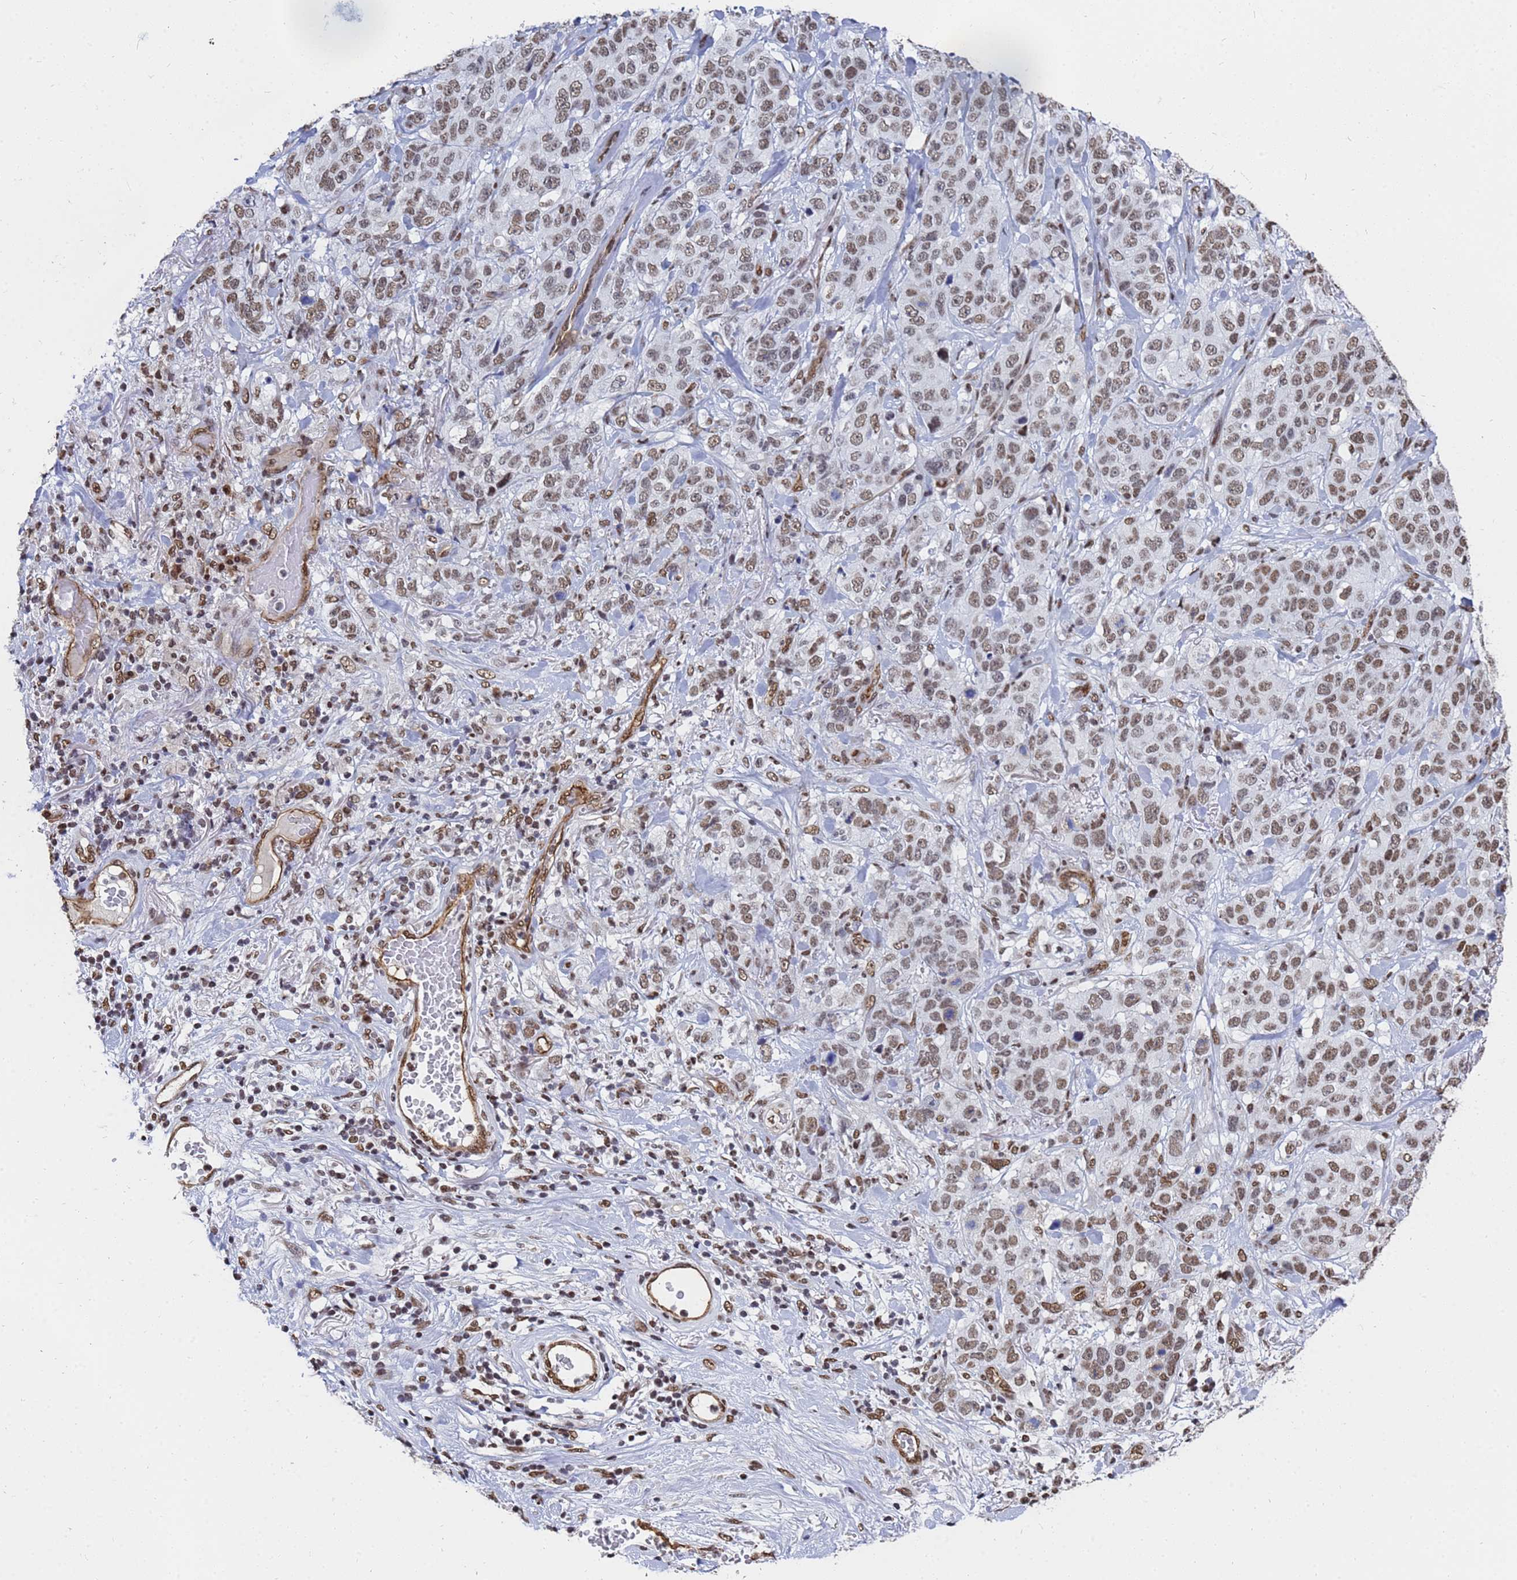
{"staining": {"intensity": "moderate", "quantity": ">75%", "location": "nuclear"}, "tissue": "stomach cancer", "cell_type": "Tumor cells", "image_type": "cancer", "snomed": [{"axis": "morphology", "description": "Adenocarcinoma, NOS"}, {"axis": "topography", "description": "Stomach"}], "caption": "This photomicrograph demonstrates stomach cancer (adenocarcinoma) stained with immunohistochemistry (IHC) to label a protein in brown. The nuclear of tumor cells show moderate positivity for the protein. Nuclei are counter-stained blue.", "gene": "RAVER2", "patient": {"sex": "male", "age": 48}}